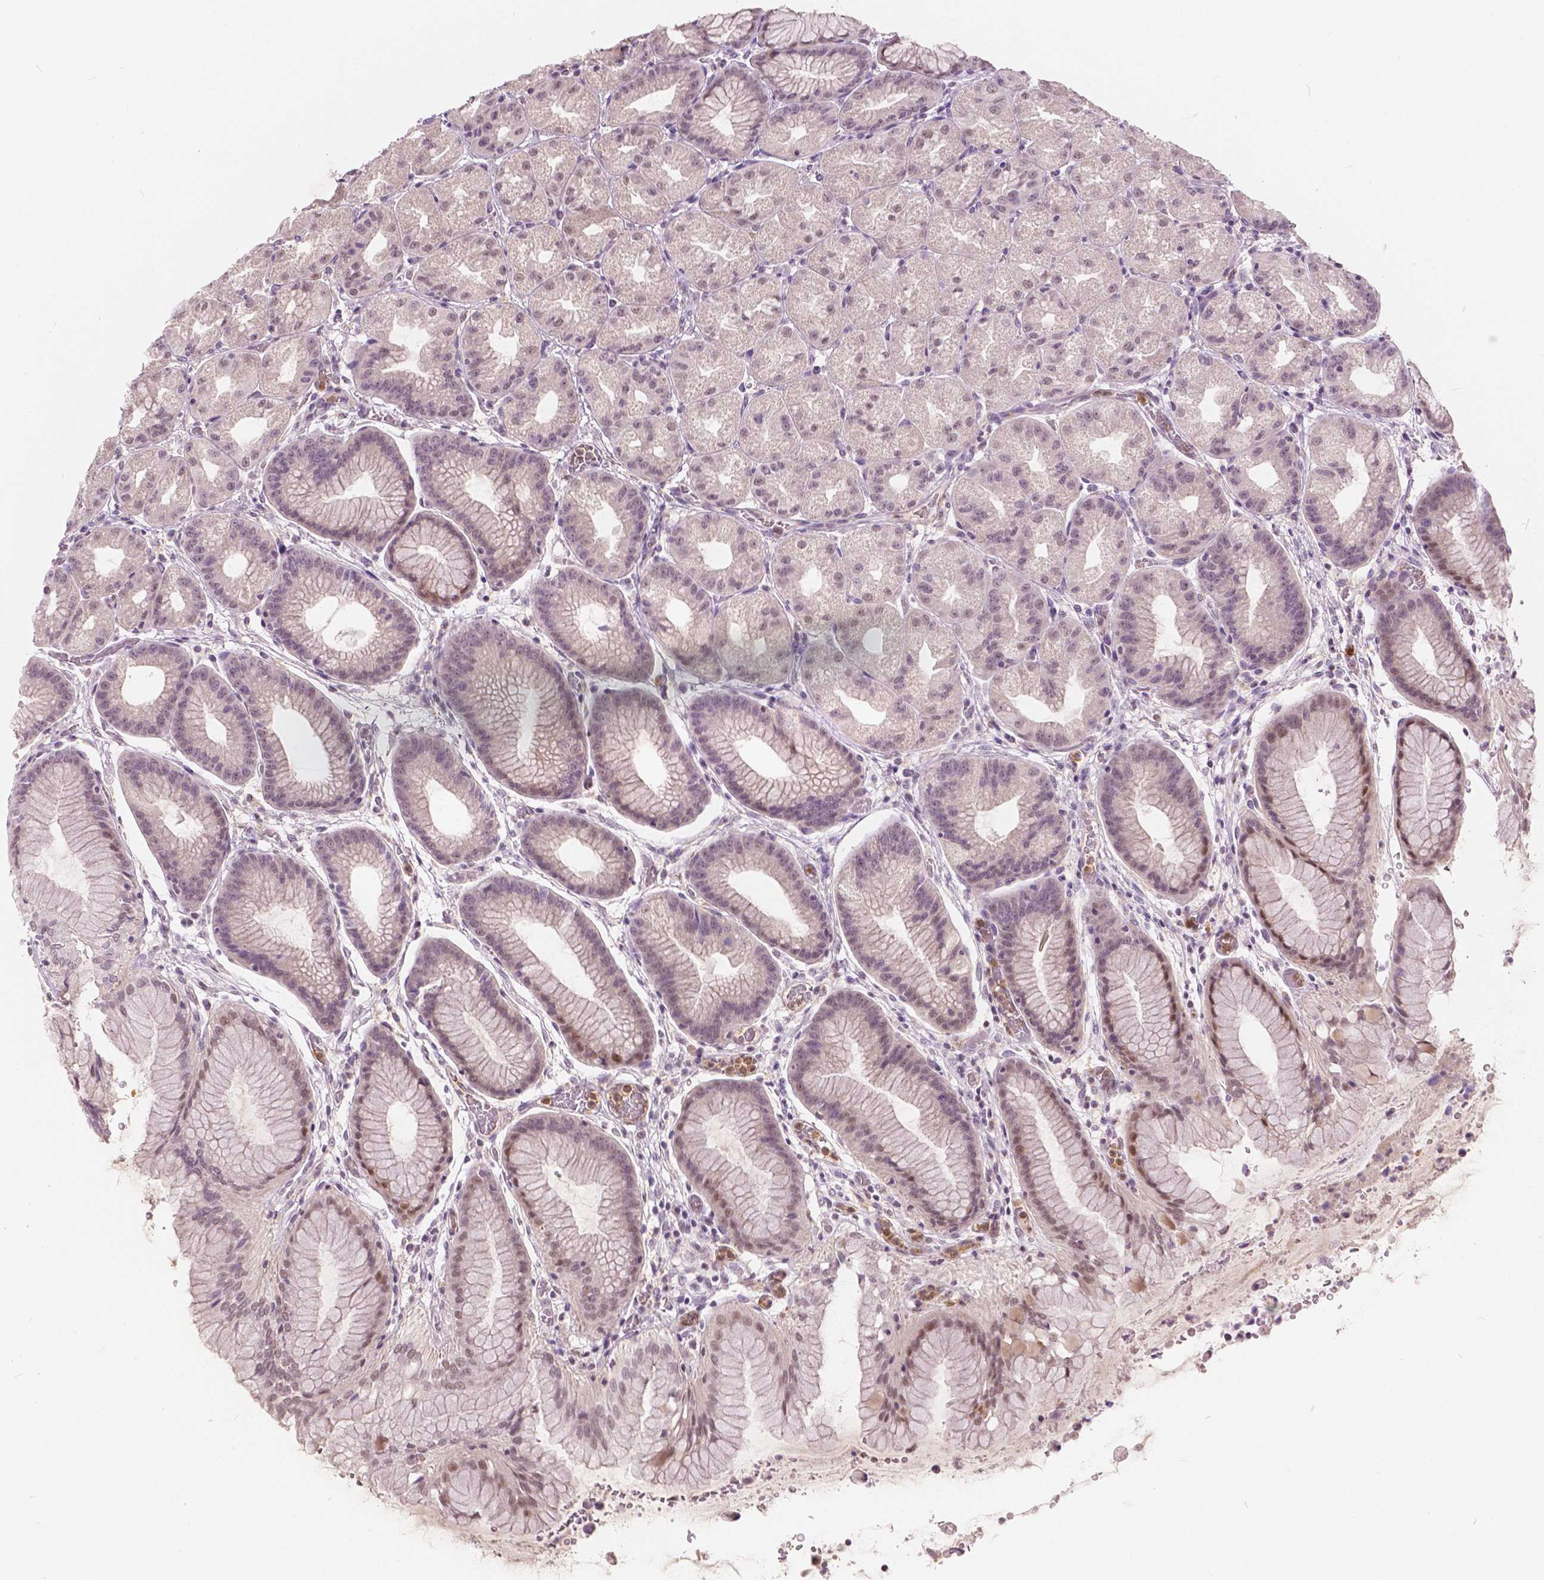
{"staining": {"intensity": "moderate", "quantity": "<25%", "location": "cytoplasmic/membranous,nuclear"}, "tissue": "stomach", "cell_type": "Glandular cells", "image_type": "normal", "snomed": [{"axis": "morphology", "description": "Normal tissue, NOS"}, {"axis": "topography", "description": "Stomach, upper"}, {"axis": "topography", "description": "Stomach"}], "caption": "A histopathology image of stomach stained for a protein demonstrates moderate cytoplasmic/membranous,nuclear brown staining in glandular cells. (Brightfield microscopy of DAB IHC at high magnification).", "gene": "DLX6", "patient": {"sex": "male", "age": 48}}